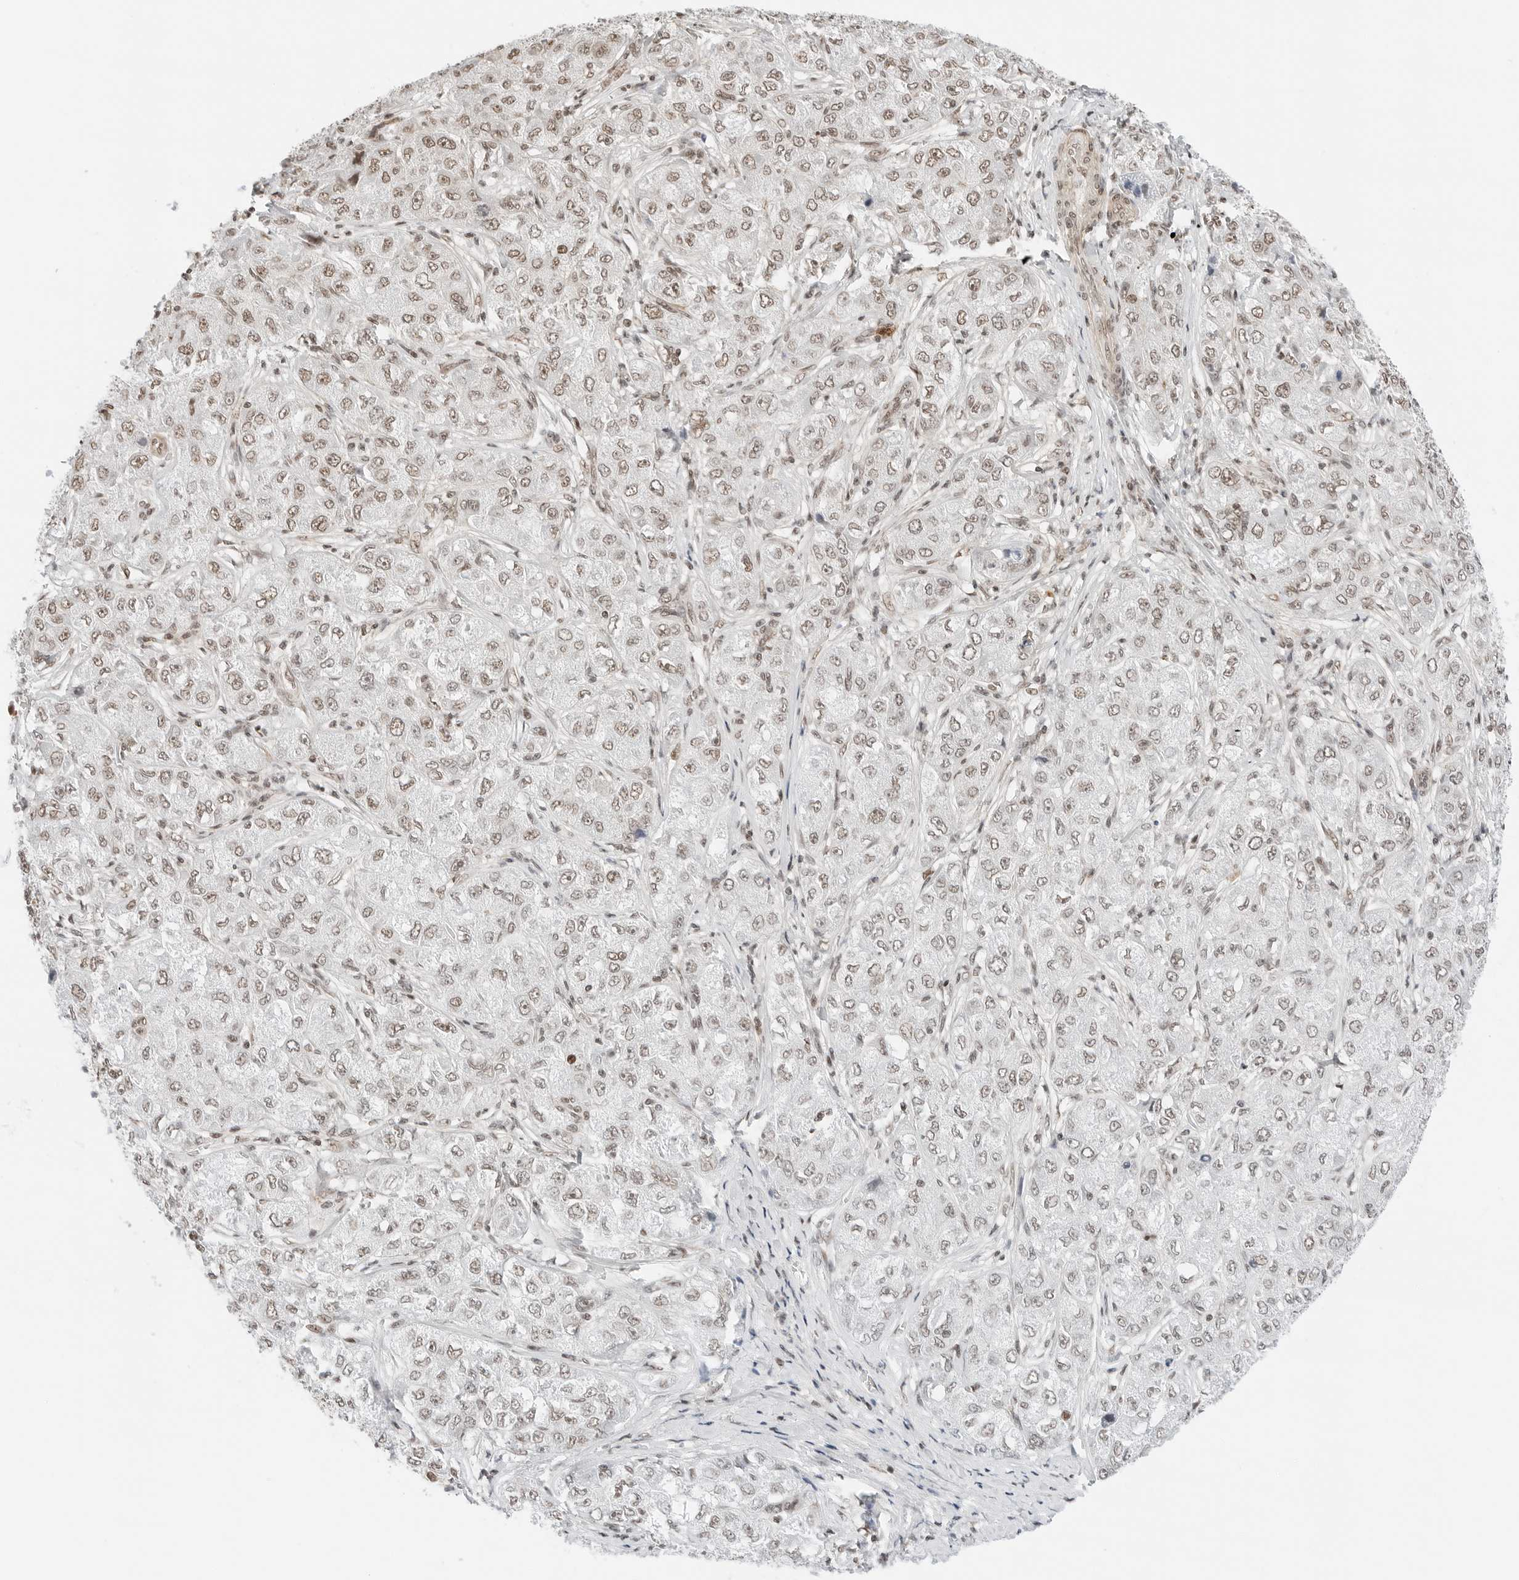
{"staining": {"intensity": "moderate", "quantity": ">75%", "location": "nuclear"}, "tissue": "liver cancer", "cell_type": "Tumor cells", "image_type": "cancer", "snomed": [{"axis": "morphology", "description": "Carcinoma, Hepatocellular, NOS"}, {"axis": "topography", "description": "Liver"}], "caption": "Immunohistochemistry (IHC) histopathology image of liver cancer (hepatocellular carcinoma) stained for a protein (brown), which displays medium levels of moderate nuclear positivity in about >75% of tumor cells.", "gene": "CRTC2", "patient": {"sex": "male", "age": 80}}